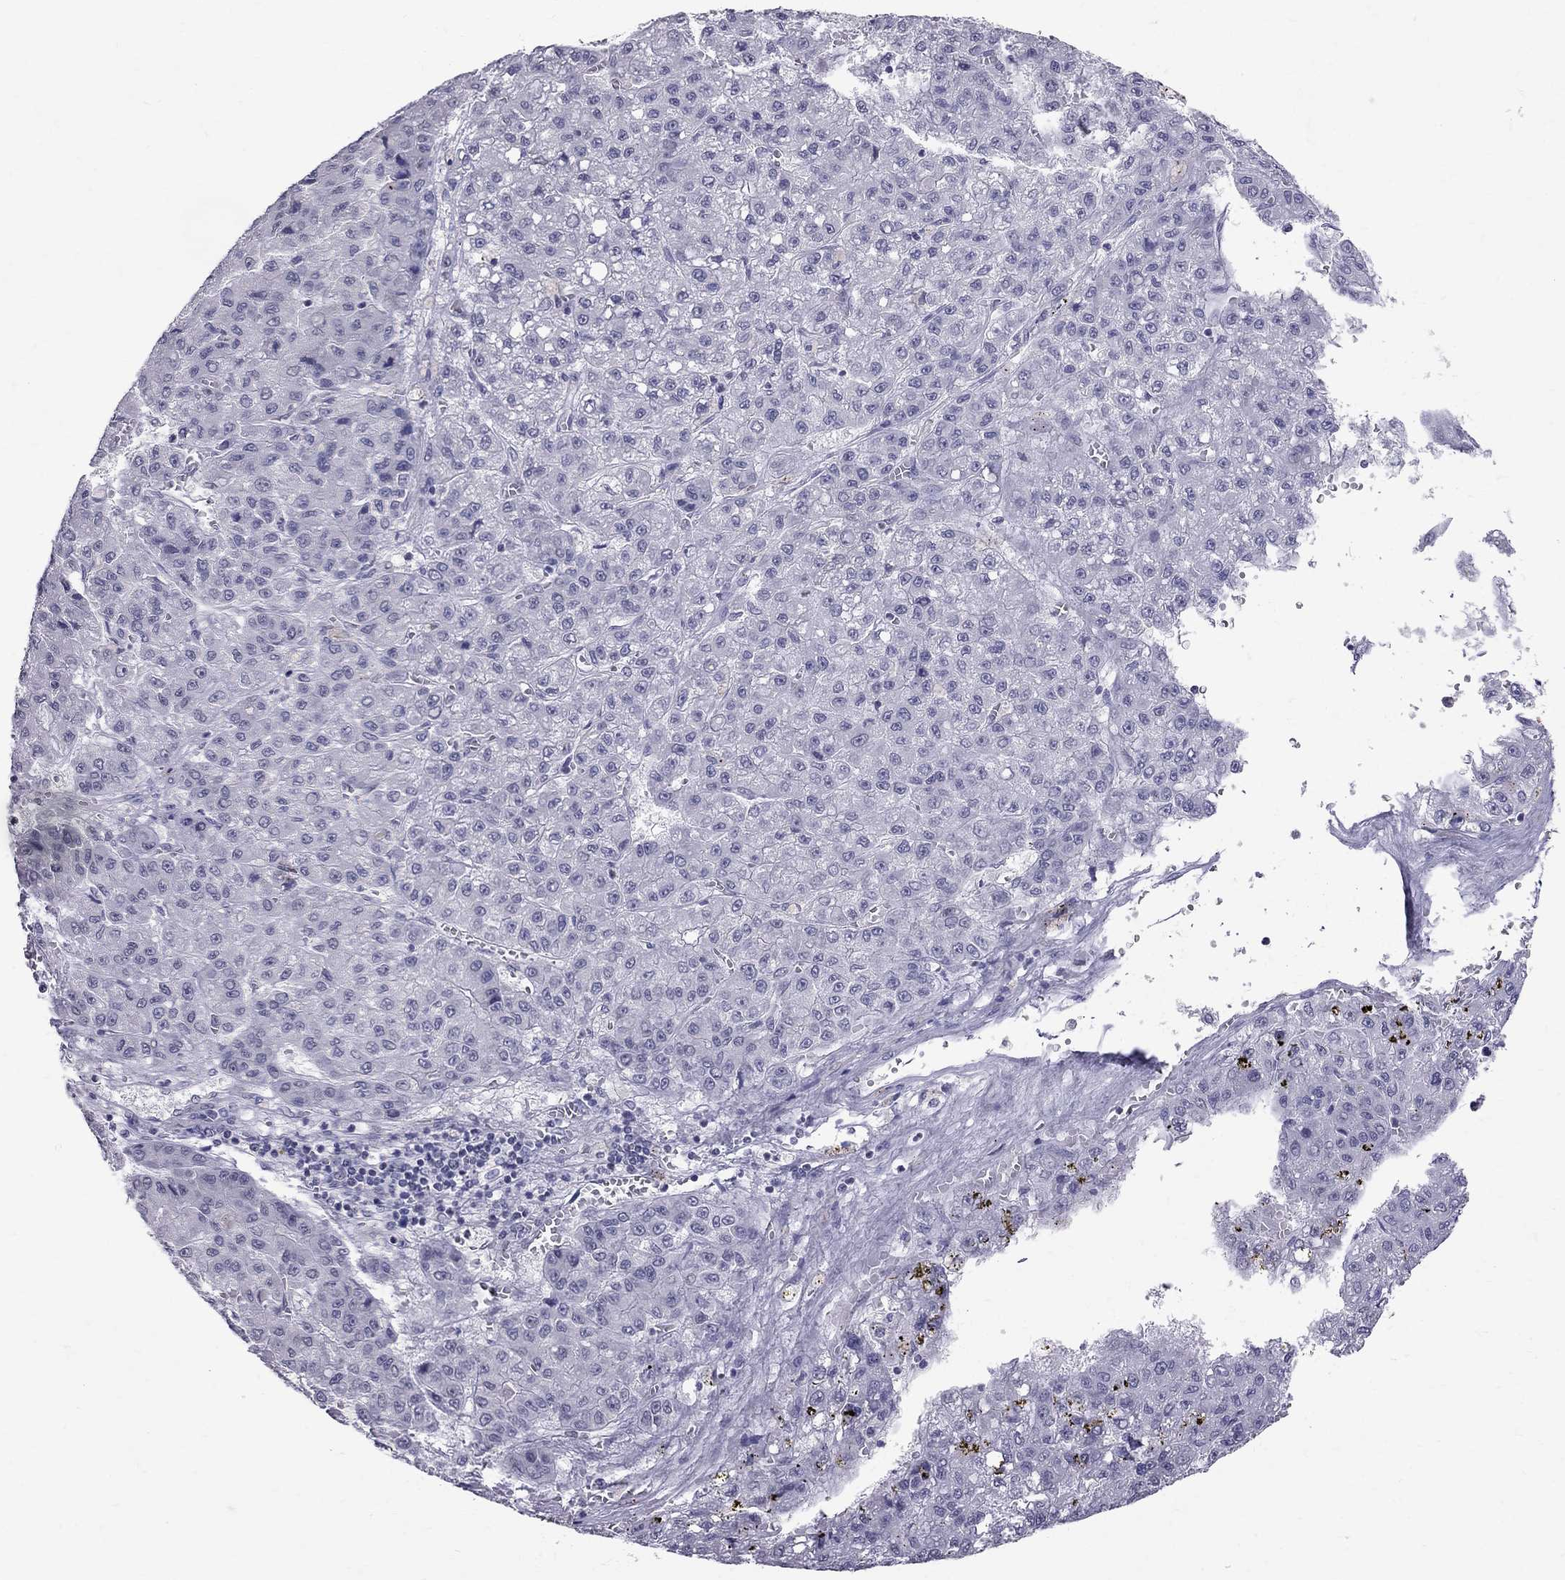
{"staining": {"intensity": "negative", "quantity": "none", "location": "none"}, "tissue": "liver cancer", "cell_type": "Tumor cells", "image_type": "cancer", "snomed": [{"axis": "morphology", "description": "Carcinoma, Hepatocellular, NOS"}, {"axis": "topography", "description": "Liver"}], "caption": "A high-resolution micrograph shows immunohistochemistry staining of hepatocellular carcinoma (liver), which shows no significant expression in tumor cells. The staining was performed using DAB to visualize the protein expression in brown, while the nuclei were stained in blue with hematoxylin (Magnification: 20x).", "gene": "MUC15", "patient": {"sex": "male", "age": 70}}